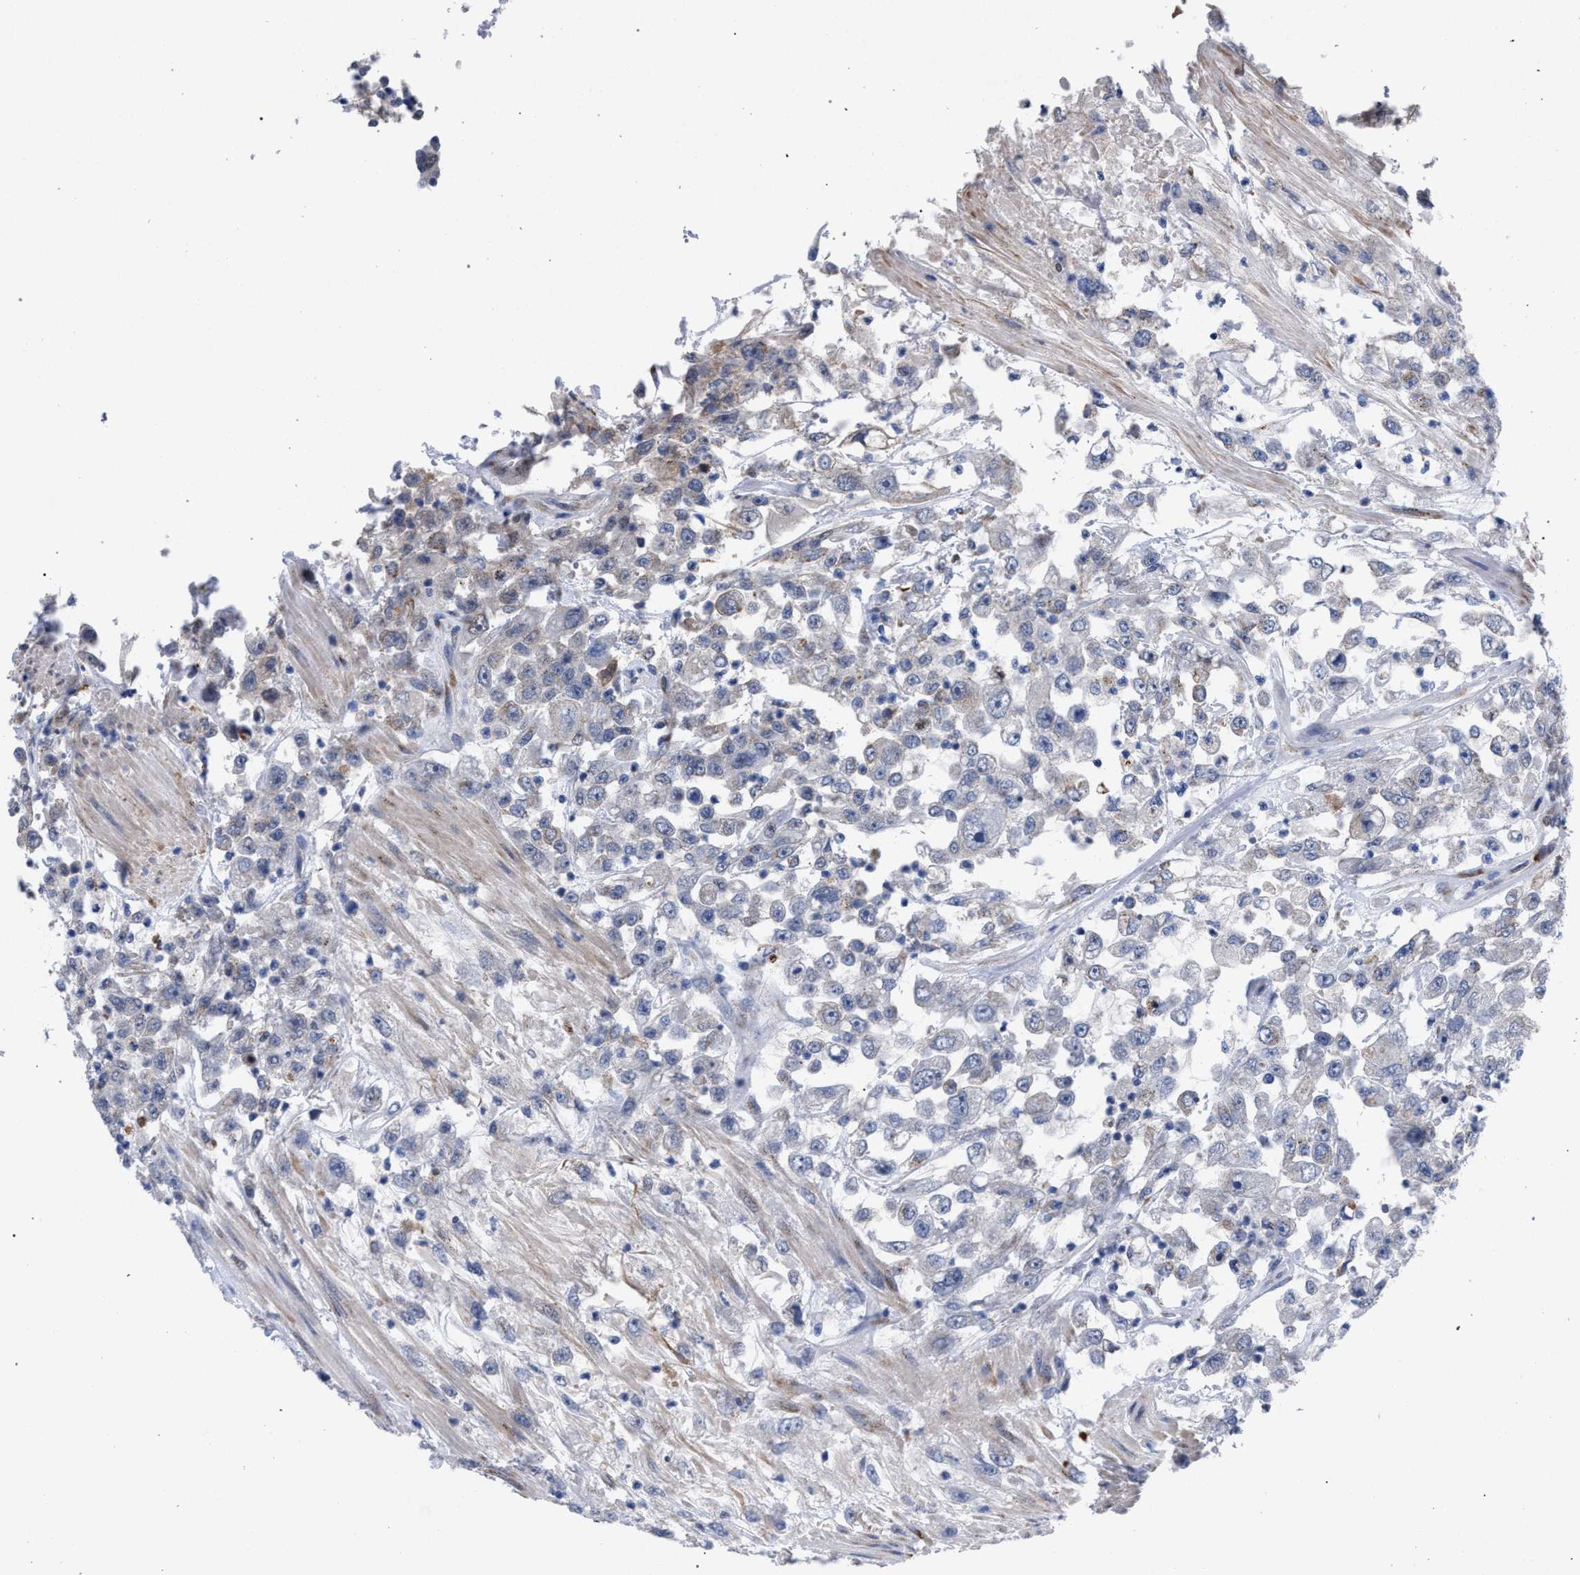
{"staining": {"intensity": "negative", "quantity": "none", "location": "none"}, "tissue": "urothelial cancer", "cell_type": "Tumor cells", "image_type": "cancer", "snomed": [{"axis": "morphology", "description": "Urothelial carcinoma, High grade"}, {"axis": "topography", "description": "Urinary bladder"}], "caption": "This is an immunohistochemistry (IHC) photomicrograph of high-grade urothelial carcinoma. There is no staining in tumor cells.", "gene": "GOLGA2", "patient": {"sex": "male", "age": 46}}